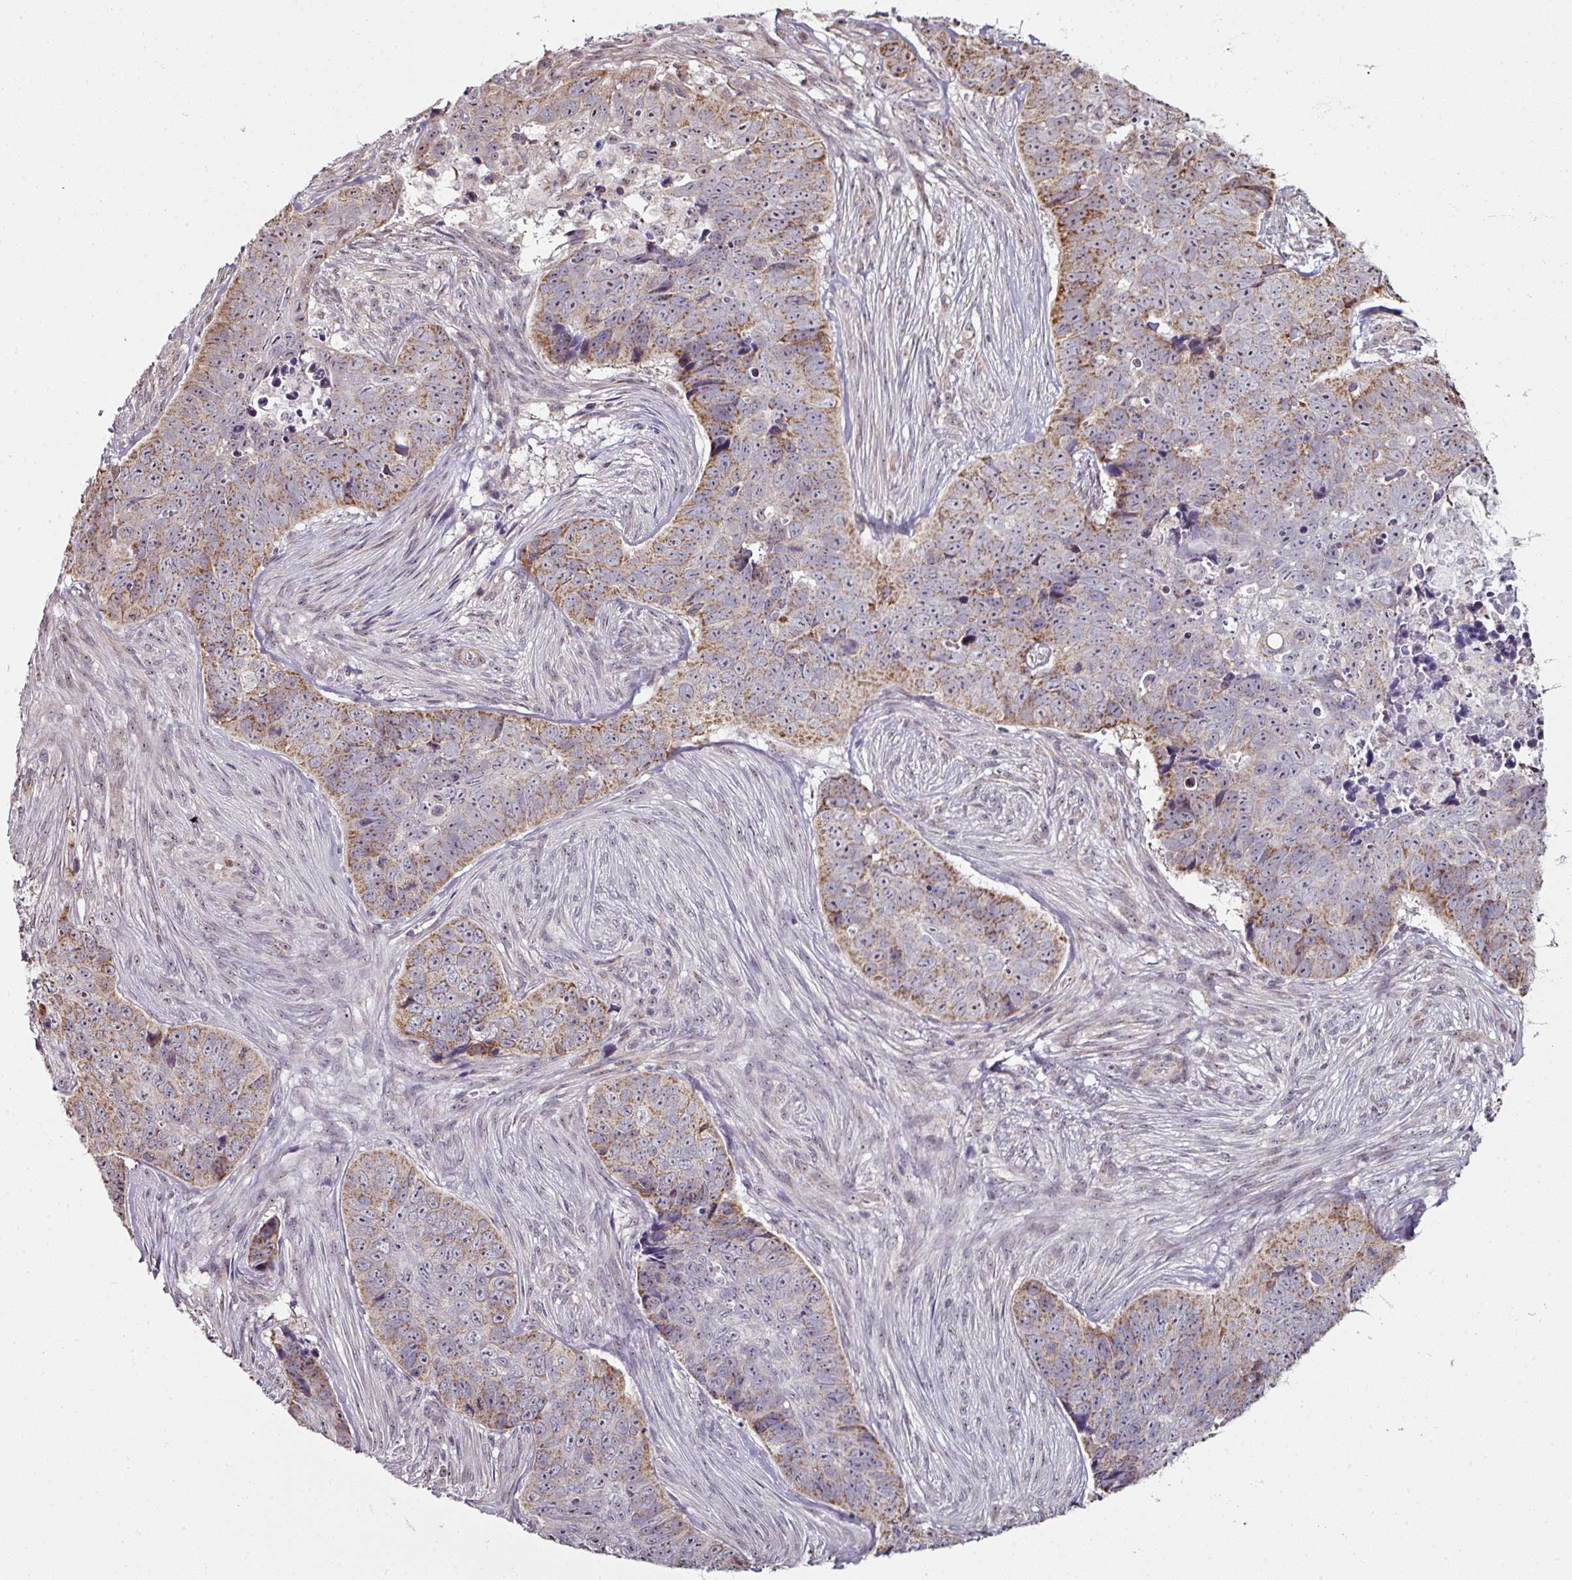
{"staining": {"intensity": "moderate", "quantity": "25%-75%", "location": "cytoplasmic/membranous,nuclear"}, "tissue": "skin cancer", "cell_type": "Tumor cells", "image_type": "cancer", "snomed": [{"axis": "morphology", "description": "Basal cell carcinoma"}, {"axis": "topography", "description": "Skin"}], "caption": "This histopathology image displays immunohistochemistry staining of human basal cell carcinoma (skin), with medium moderate cytoplasmic/membranous and nuclear staining in about 25%-75% of tumor cells.", "gene": "NACC2", "patient": {"sex": "female", "age": 82}}